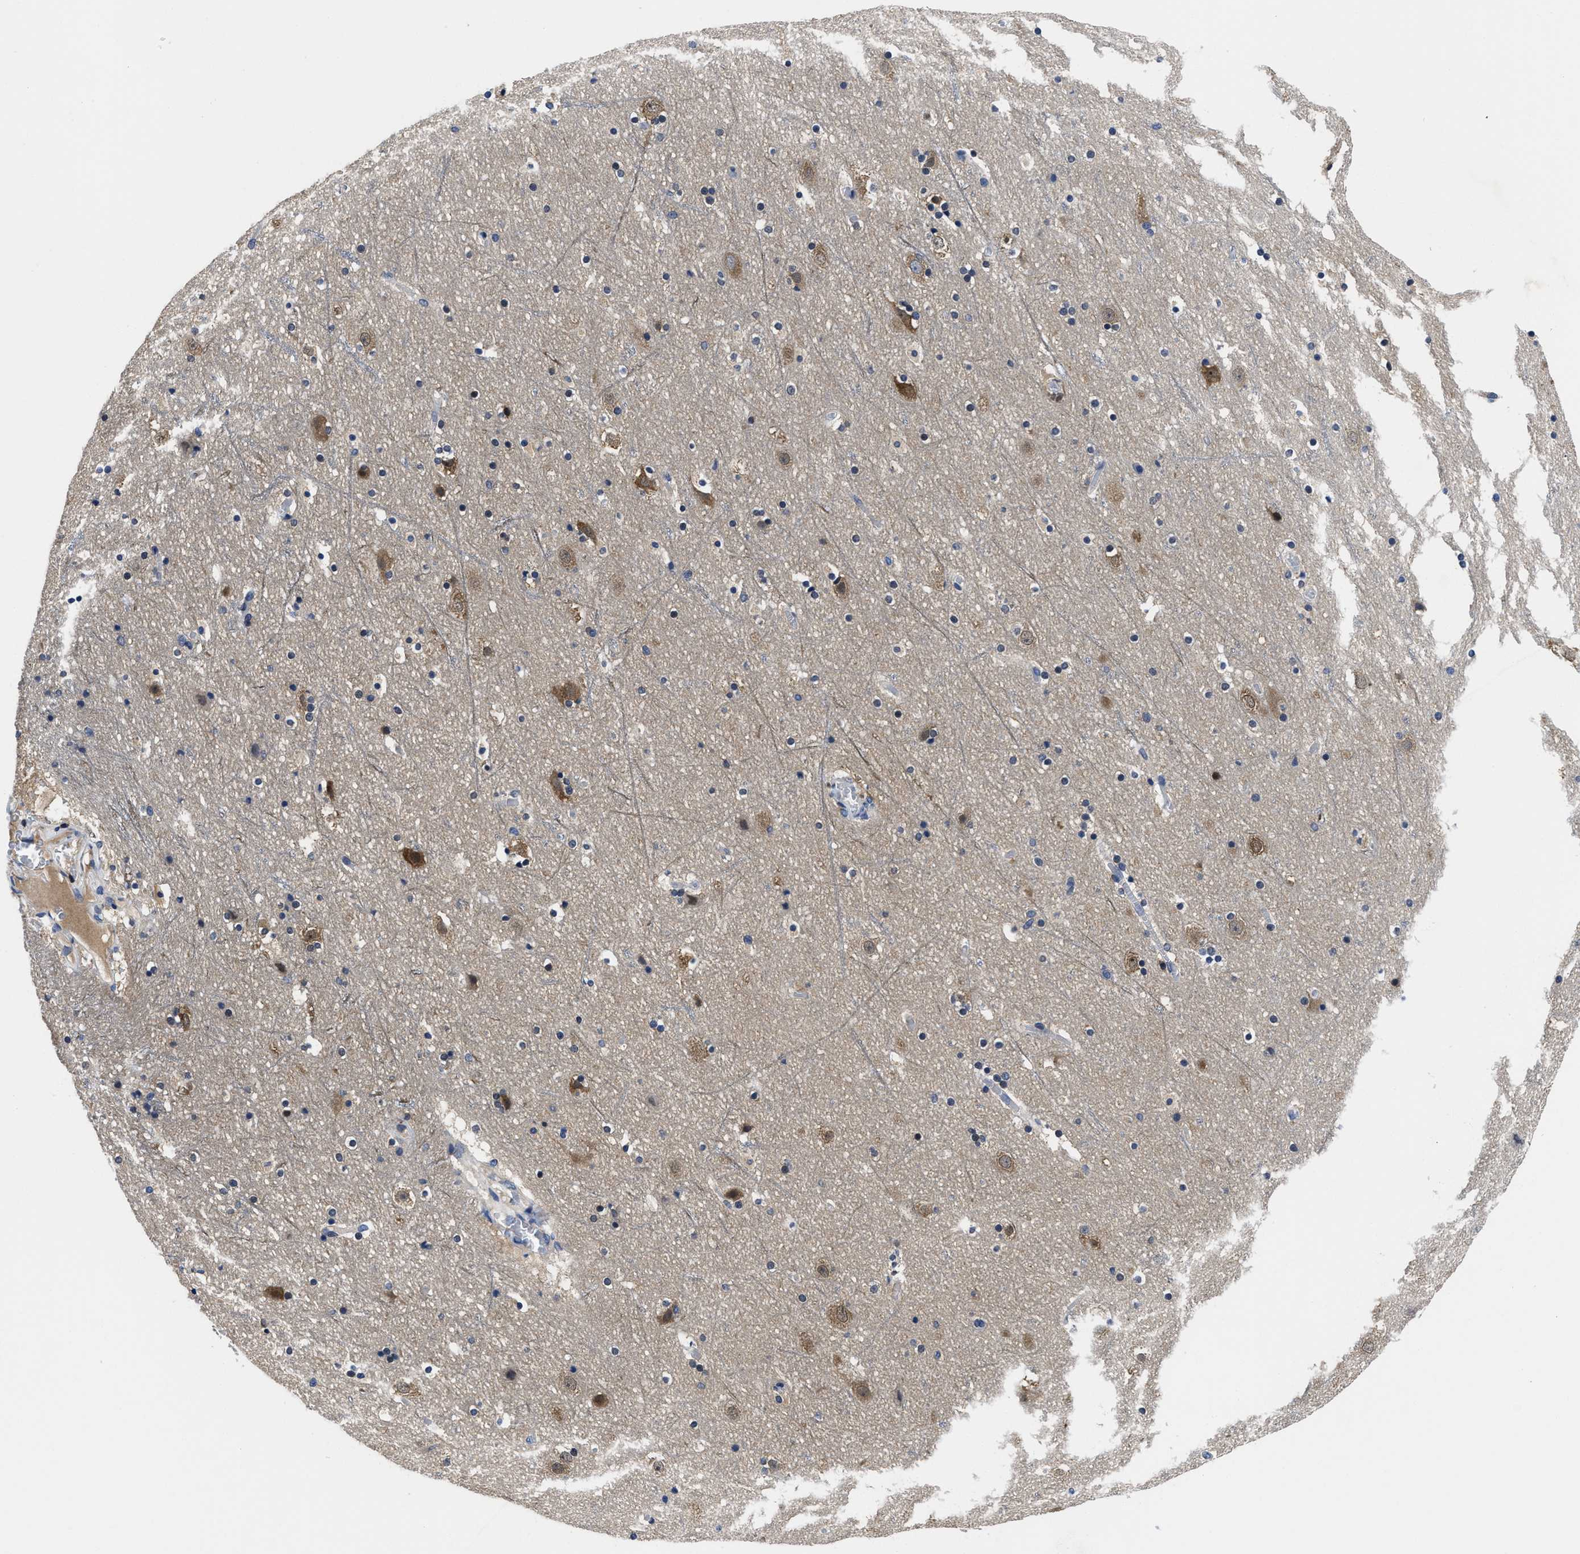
{"staining": {"intensity": "negative", "quantity": "none", "location": "none"}, "tissue": "cerebral cortex", "cell_type": "Endothelial cells", "image_type": "normal", "snomed": [{"axis": "morphology", "description": "Normal tissue, NOS"}, {"axis": "topography", "description": "Cerebral cortex"}], "caption": "DAB immunohistochemical staining of benign human cerebral cortex demonstrates no significant staining in endothelial cells.", "gene": "YARS1", "patient": {"sex": "male", "age": 45}}